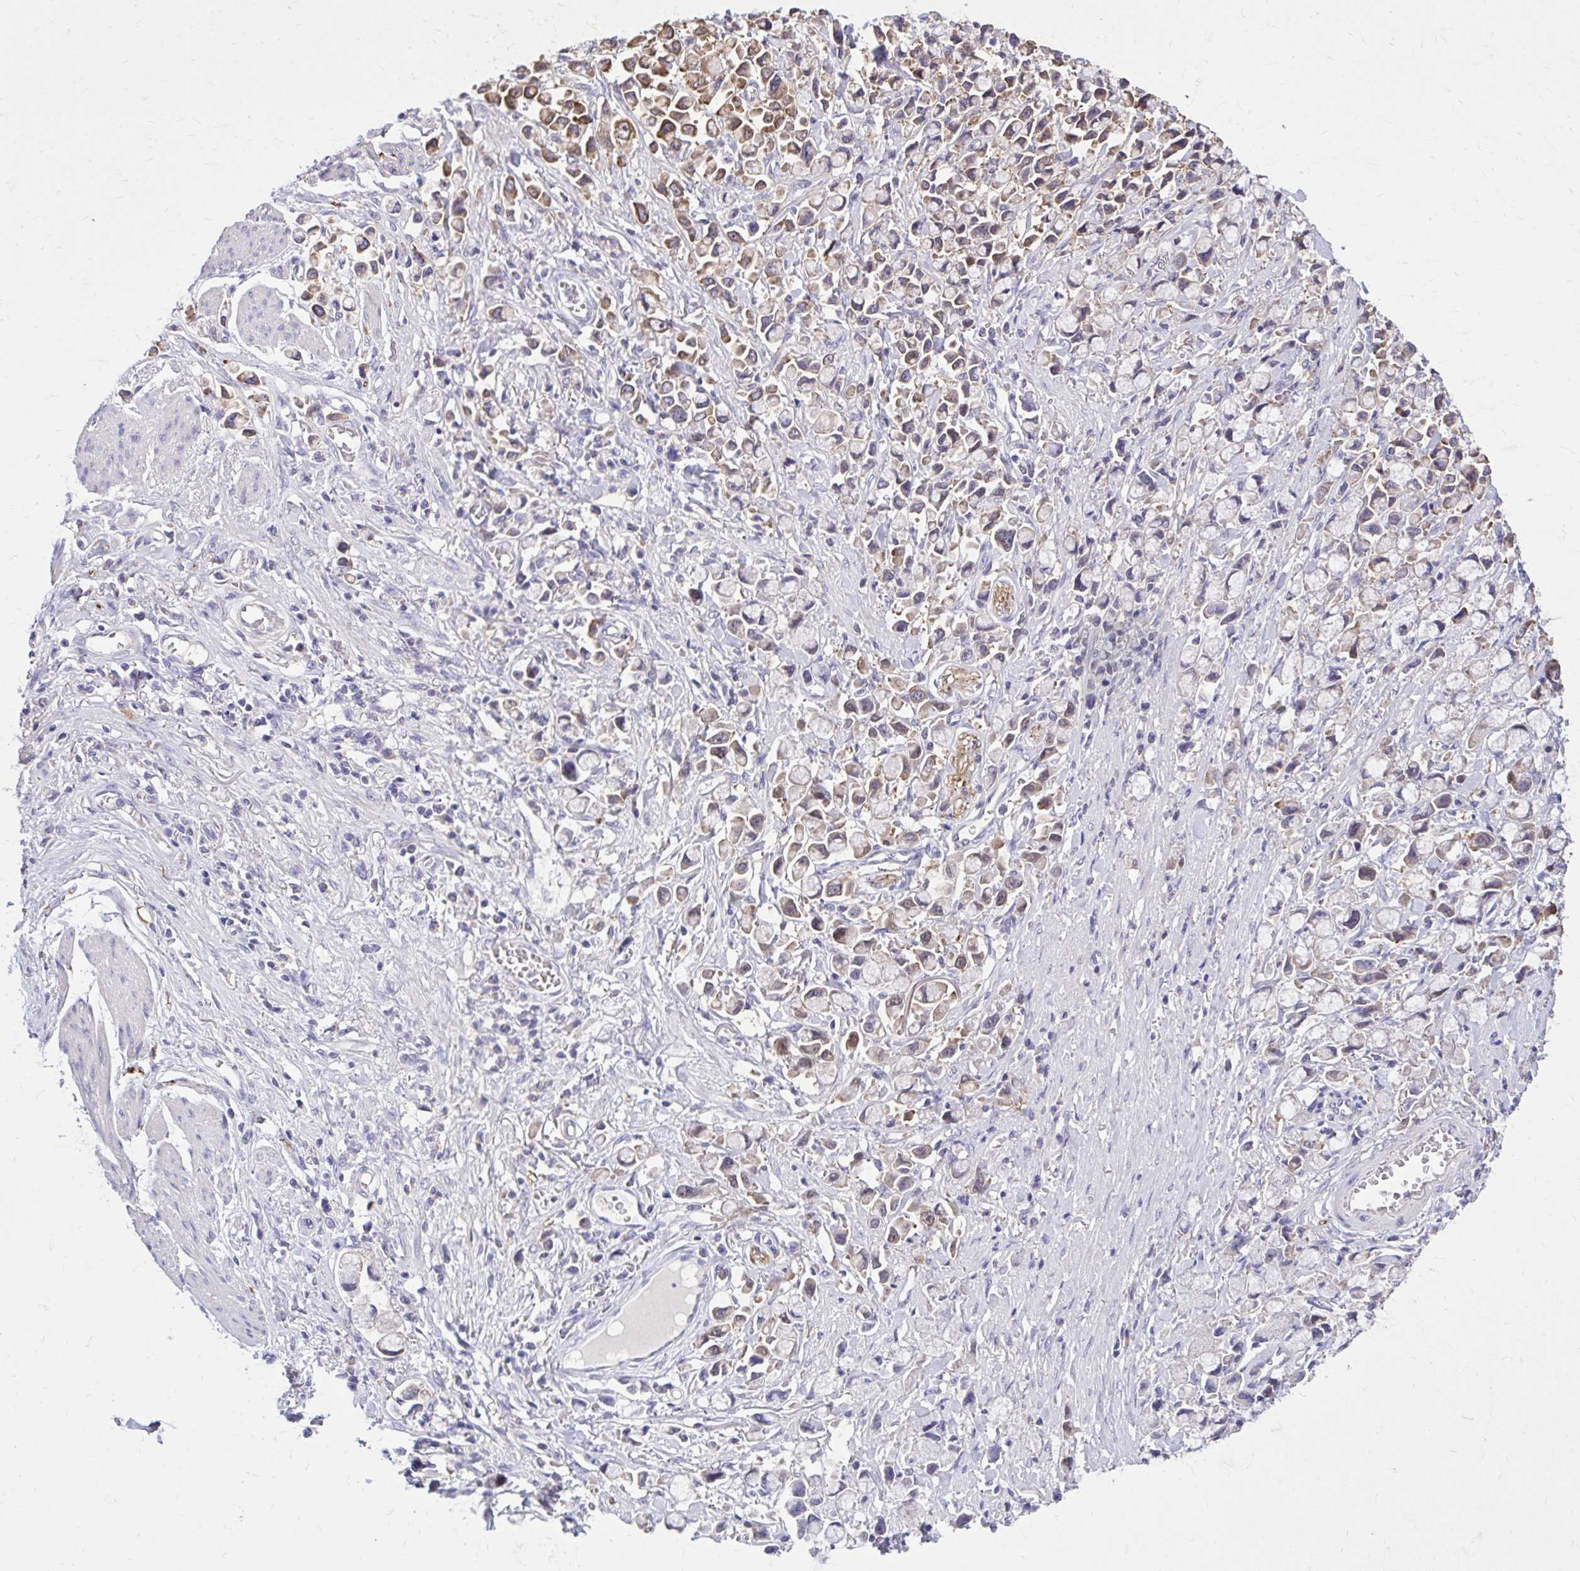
{"staining": {"intensity": "weak", "quantity": "25%-75%", "location": "cytoplasmic/membranous"}, "tissue": "stomach cancer", "cell_type": "Tumor cells", "image_type": "cancer", "snomed": [{"axis": "morphology", "description": "Adenocarcinoma, NOS"}, {"axis": "topography", "description": "Stomach"}], "caption": "Stomach cancer stained for a protein (brown) displays weak cytoplasmic/membranous positive positivity in about 25%-75% of tumor cells.", "gene": "EPB41L1", "patient": {"sex": "female", "age": 81}}